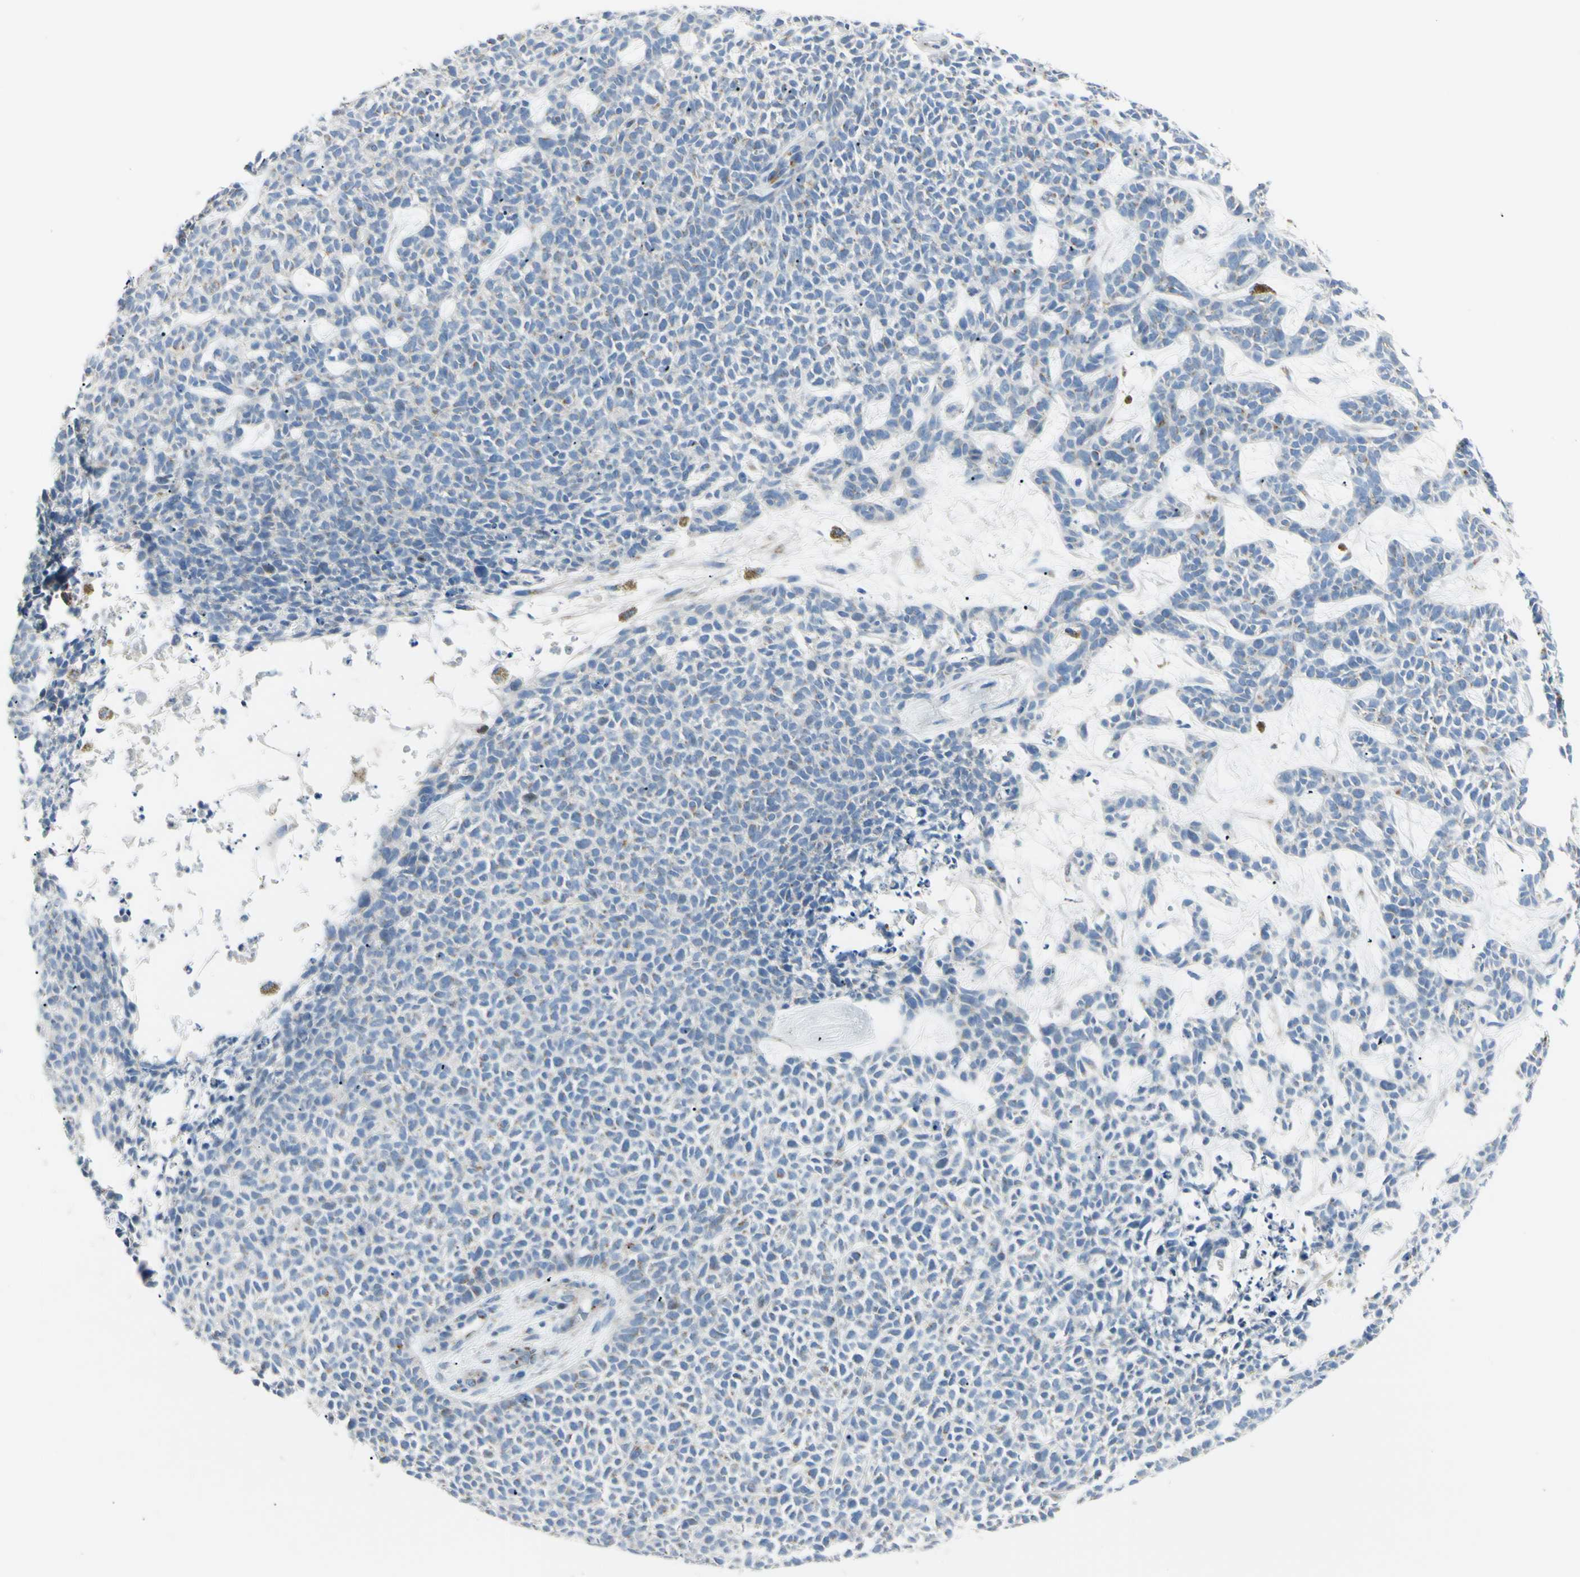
{"staining": {"intensity": "weak", "quantity": "<25%", "location": "cytoplasmic/membranous"}, "tissue": "skin cancer", "cell_type": "Tumor cells", "image_type": "cancer", "snomed": [{"axis": "morphology", "description": "Basal cell carcinoma"}, {"axis": "topography", "description": "Skin"}], "caption": "Immunohistochemistry (IHC) of skin basal cell carcinoma shows no positivity in tumor cells.", "gene": "B4GALT3", "patient": {"sex": "female", "age": 84}}